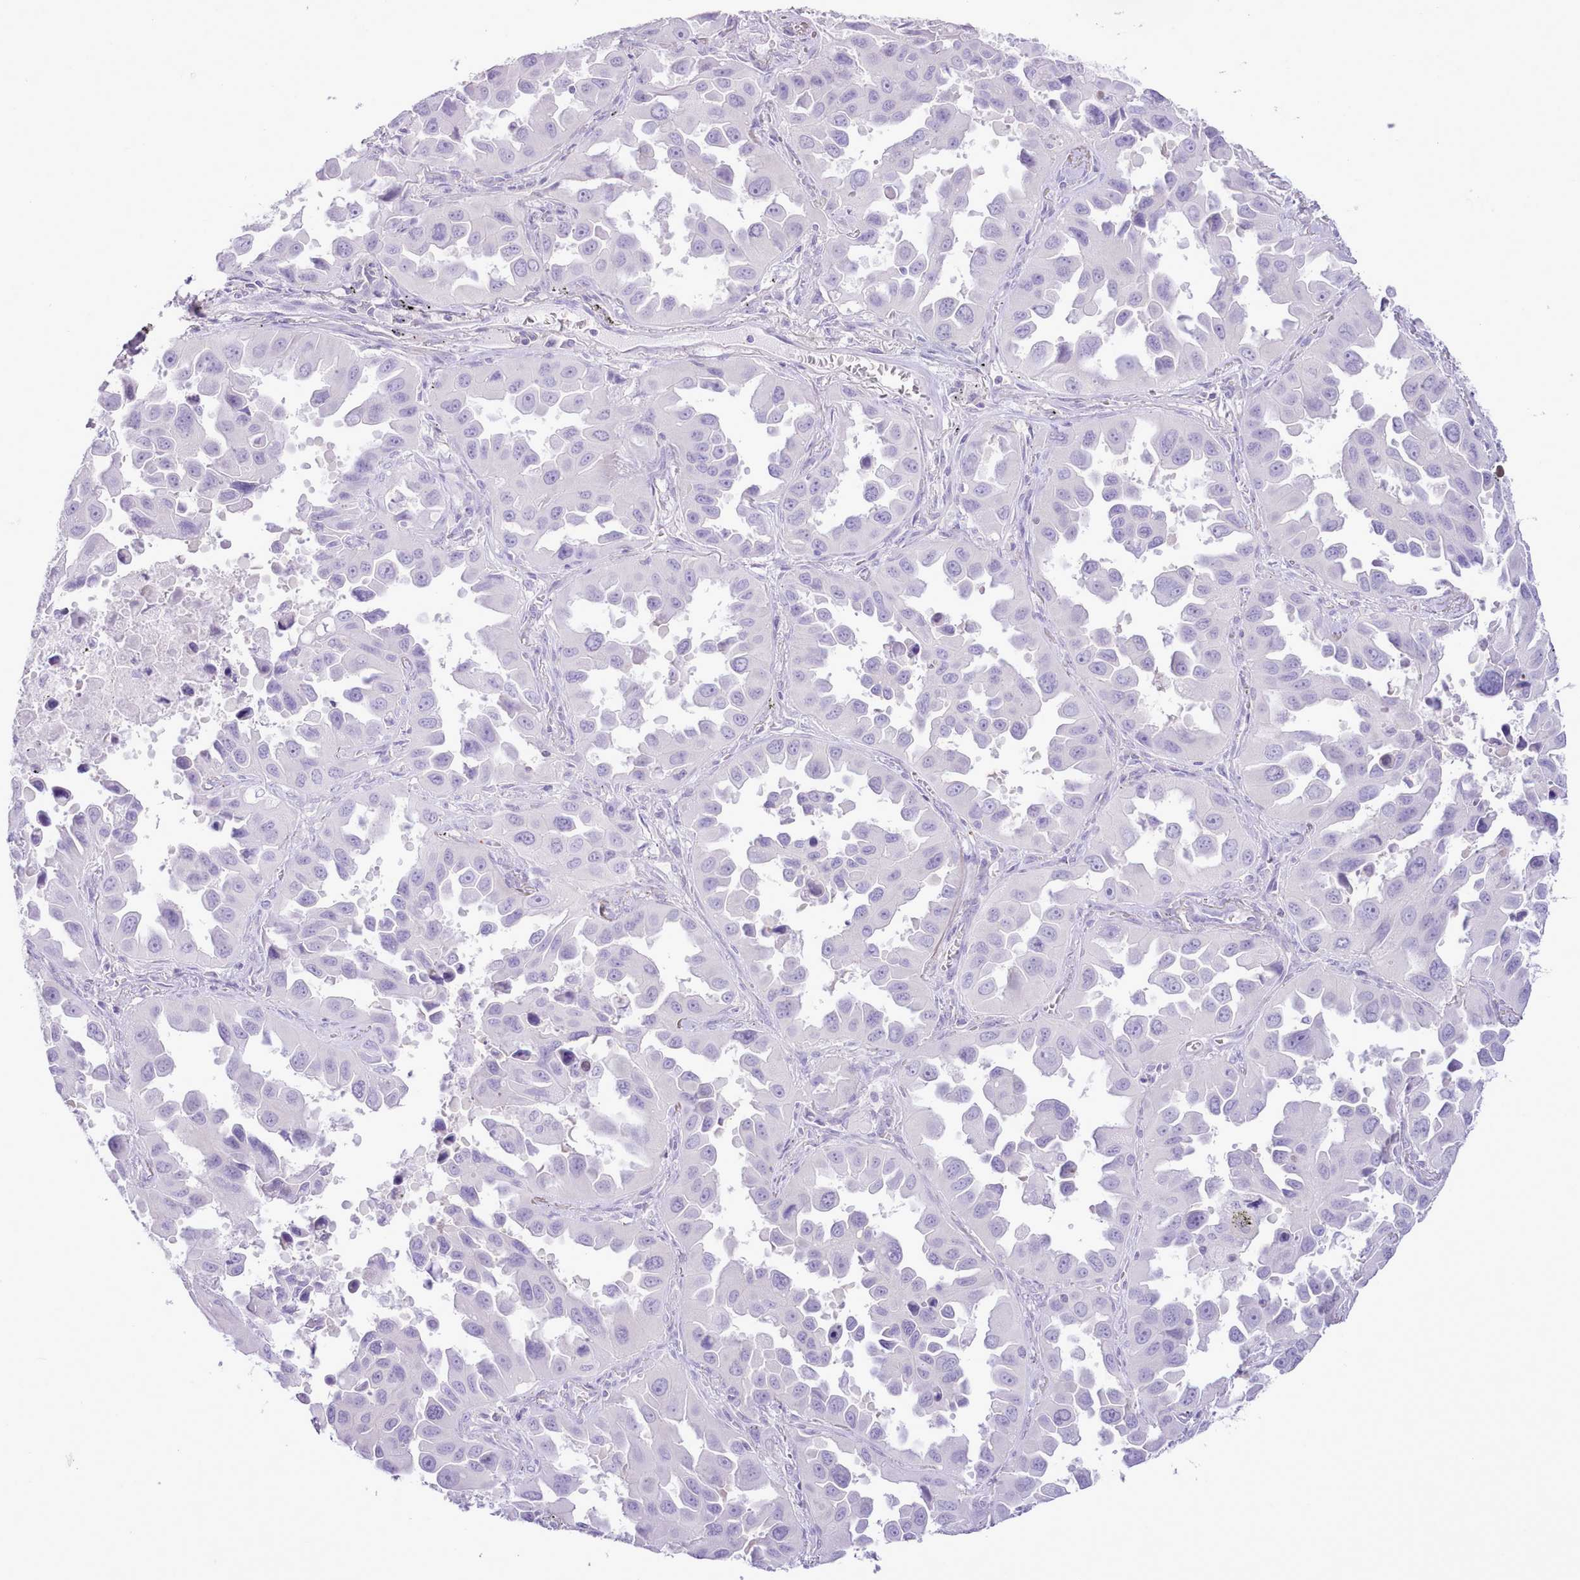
{"staining": {"intensity": "negative", "quantity": "none", "location": "none"}, "tissue": "lung cancer", "cell_type": "Tumor cells", "image_type": "cancer", "snomed": [{"axis": "morphology", "description": "Adenocarcinoma, NOS"}, {"axis": "topography", "description": "Lung"}], "caption": "IHC image of neoplastic tissue: lung adenocarcinoma stained with DAB reveals no significant protein staining in tumor cells.", "gene": "MDFI", "patient": {"sex": "male", "age": 66}}